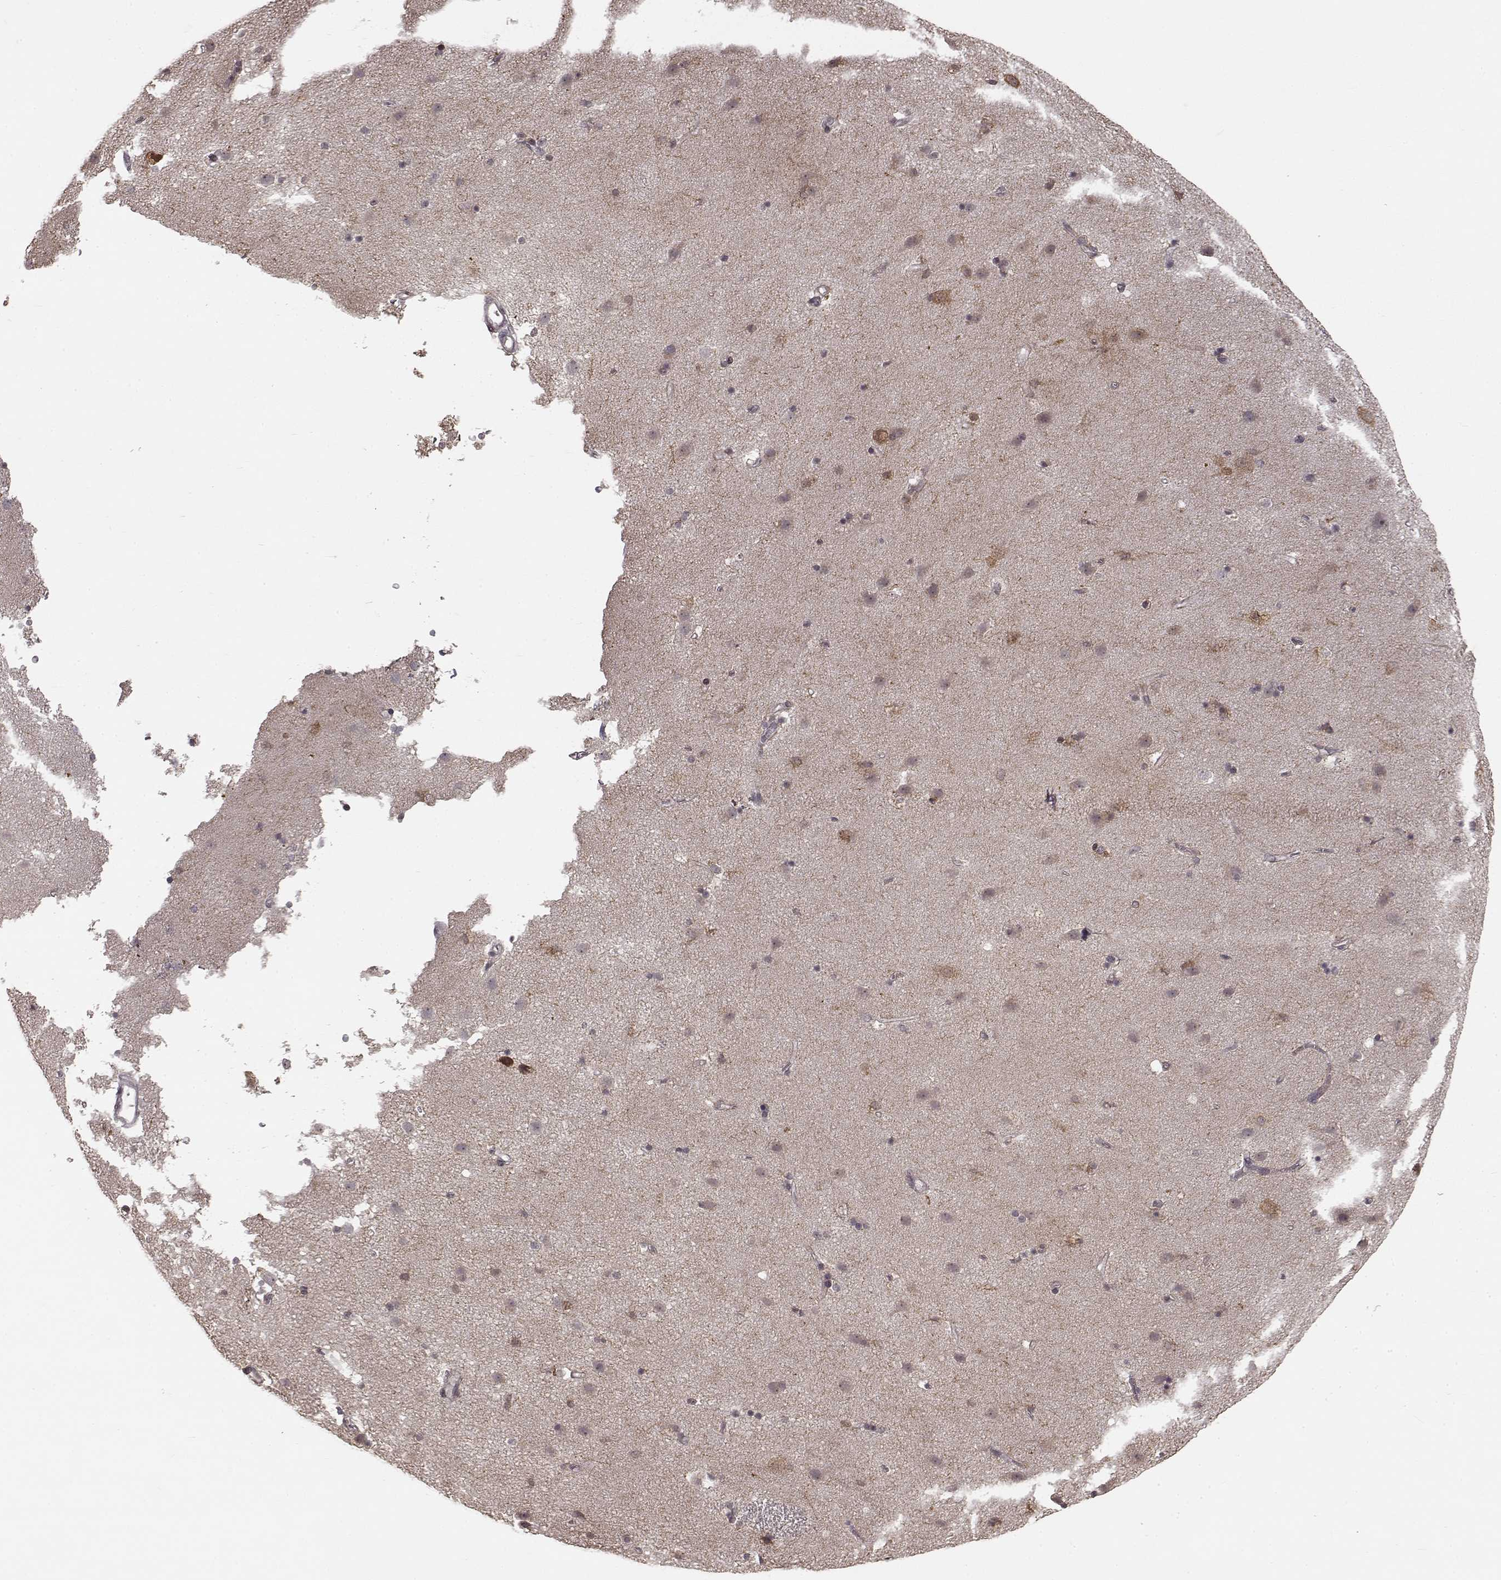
{"staining": {"intensity": "negative", "quantity": "none", "location": "none"}, "tissue": "caudate", "cell_type": "Glial cells", "image_type": "normal", "snomed": [{"axis": "morphology", "description": "Normal tissue, NOS"}, {"axis": "topography", "description": "Lateral ventricle wall"}], "caption": "Immunohistochemical staining of unremarkable caudate exhibits no significant expression in glial cells.", "gene": "NTRK2", "patient": {"sex": "female", "age": 71}}